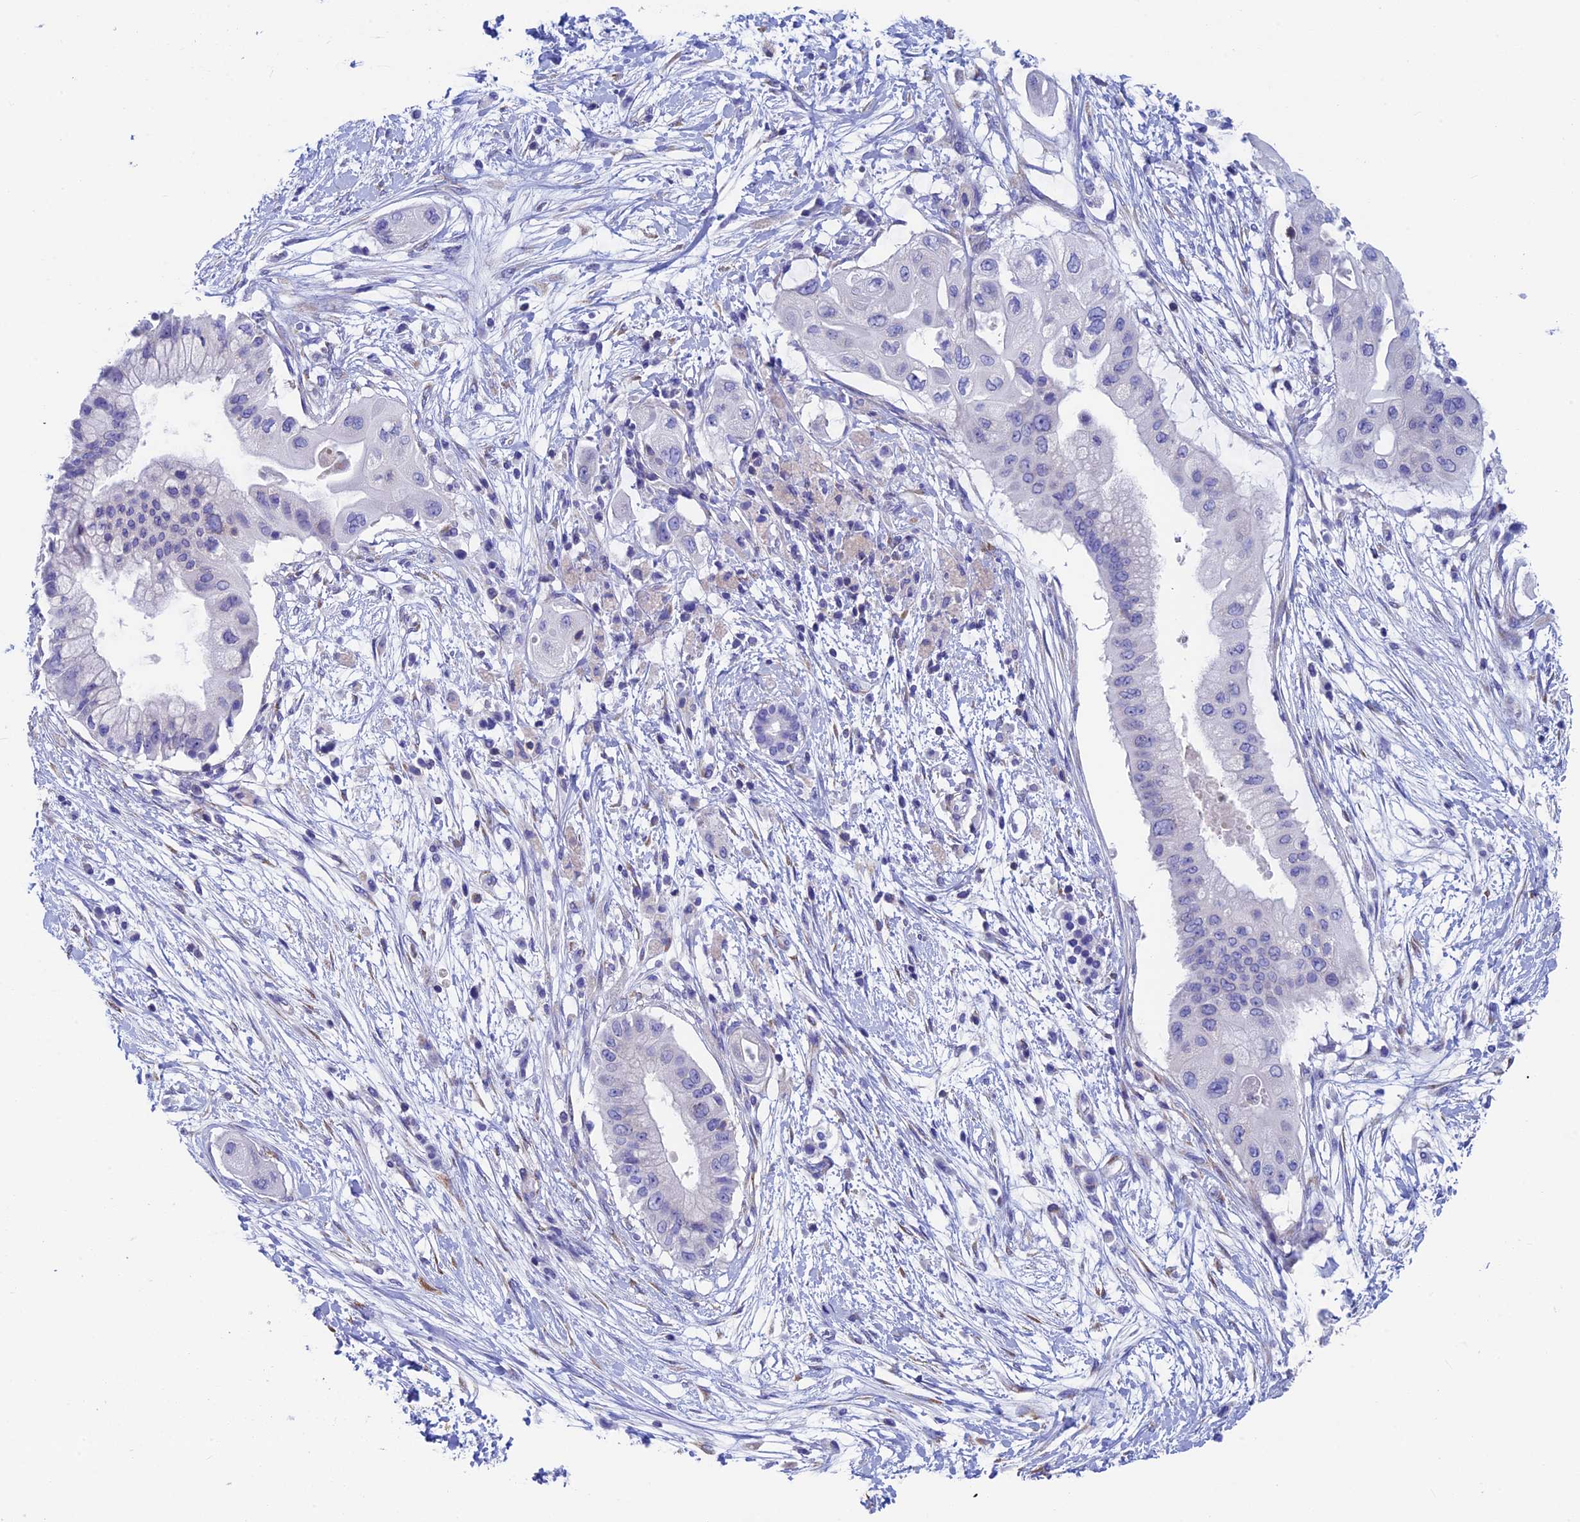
{"staining": {"intensity": "negative", "quantity": "none", "location": "none"}, "tissue": "pancreatic cancer", "cell_type": "Tumor cells", "image_type": "cancer", "snomed": [{"axis": "morphology", "description": "Adenocarcinoma, NOS"}, {"axis": "topography", "description": "Pancreas"}], "caption": "Immunohistochemical staining of human pancreatic adenocarcinoma shows no significant staining in tumor cells.", "gene": "SEPTIN1", "patient": {"sex": "male", "age": 68}}